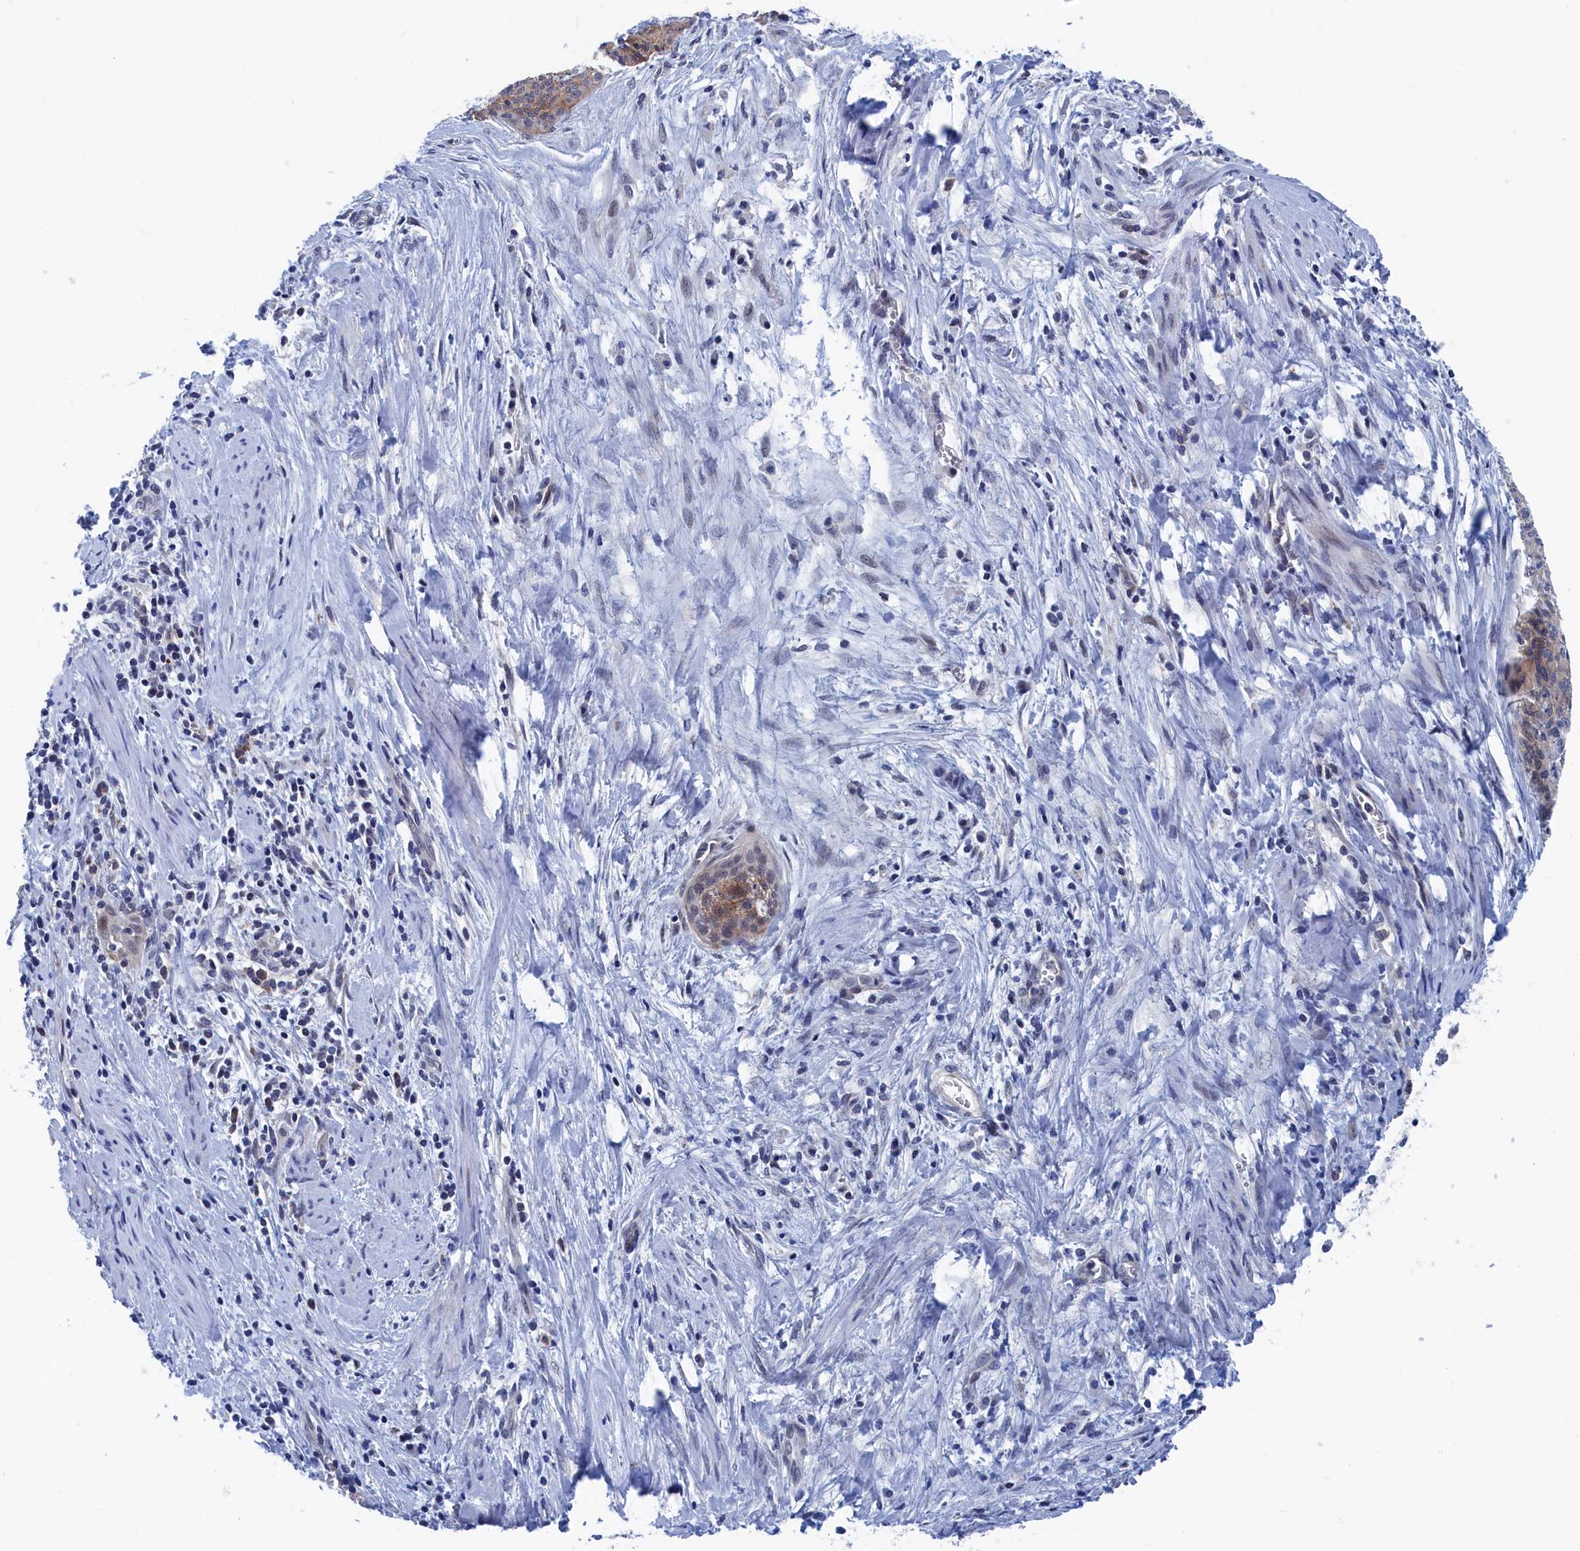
{"staining": {"intensity": "weak", "quantity": "25%-75%", "location": "cytoplasmic/membranous"}, "tissue": "cervical cancer", "cell_type": "Tumor cells", "image_type": "cancer", "snomed": [{"axis": "morphology", "description": "Squamous cell carcinoma, NOS"}, {"axis": "topography", "description": "Cervix"}], "caption": "High-power microscopy captured an immunohistochemistry (IHC) micrograph of cervical cancer (squamous cell carcinoma), revealing weak cytoplasmic/membranous staining in approximately 25%-75% of tumor cells.", "gene": "MARCHF3", "patient": {"sex": "female", "age": 55}}